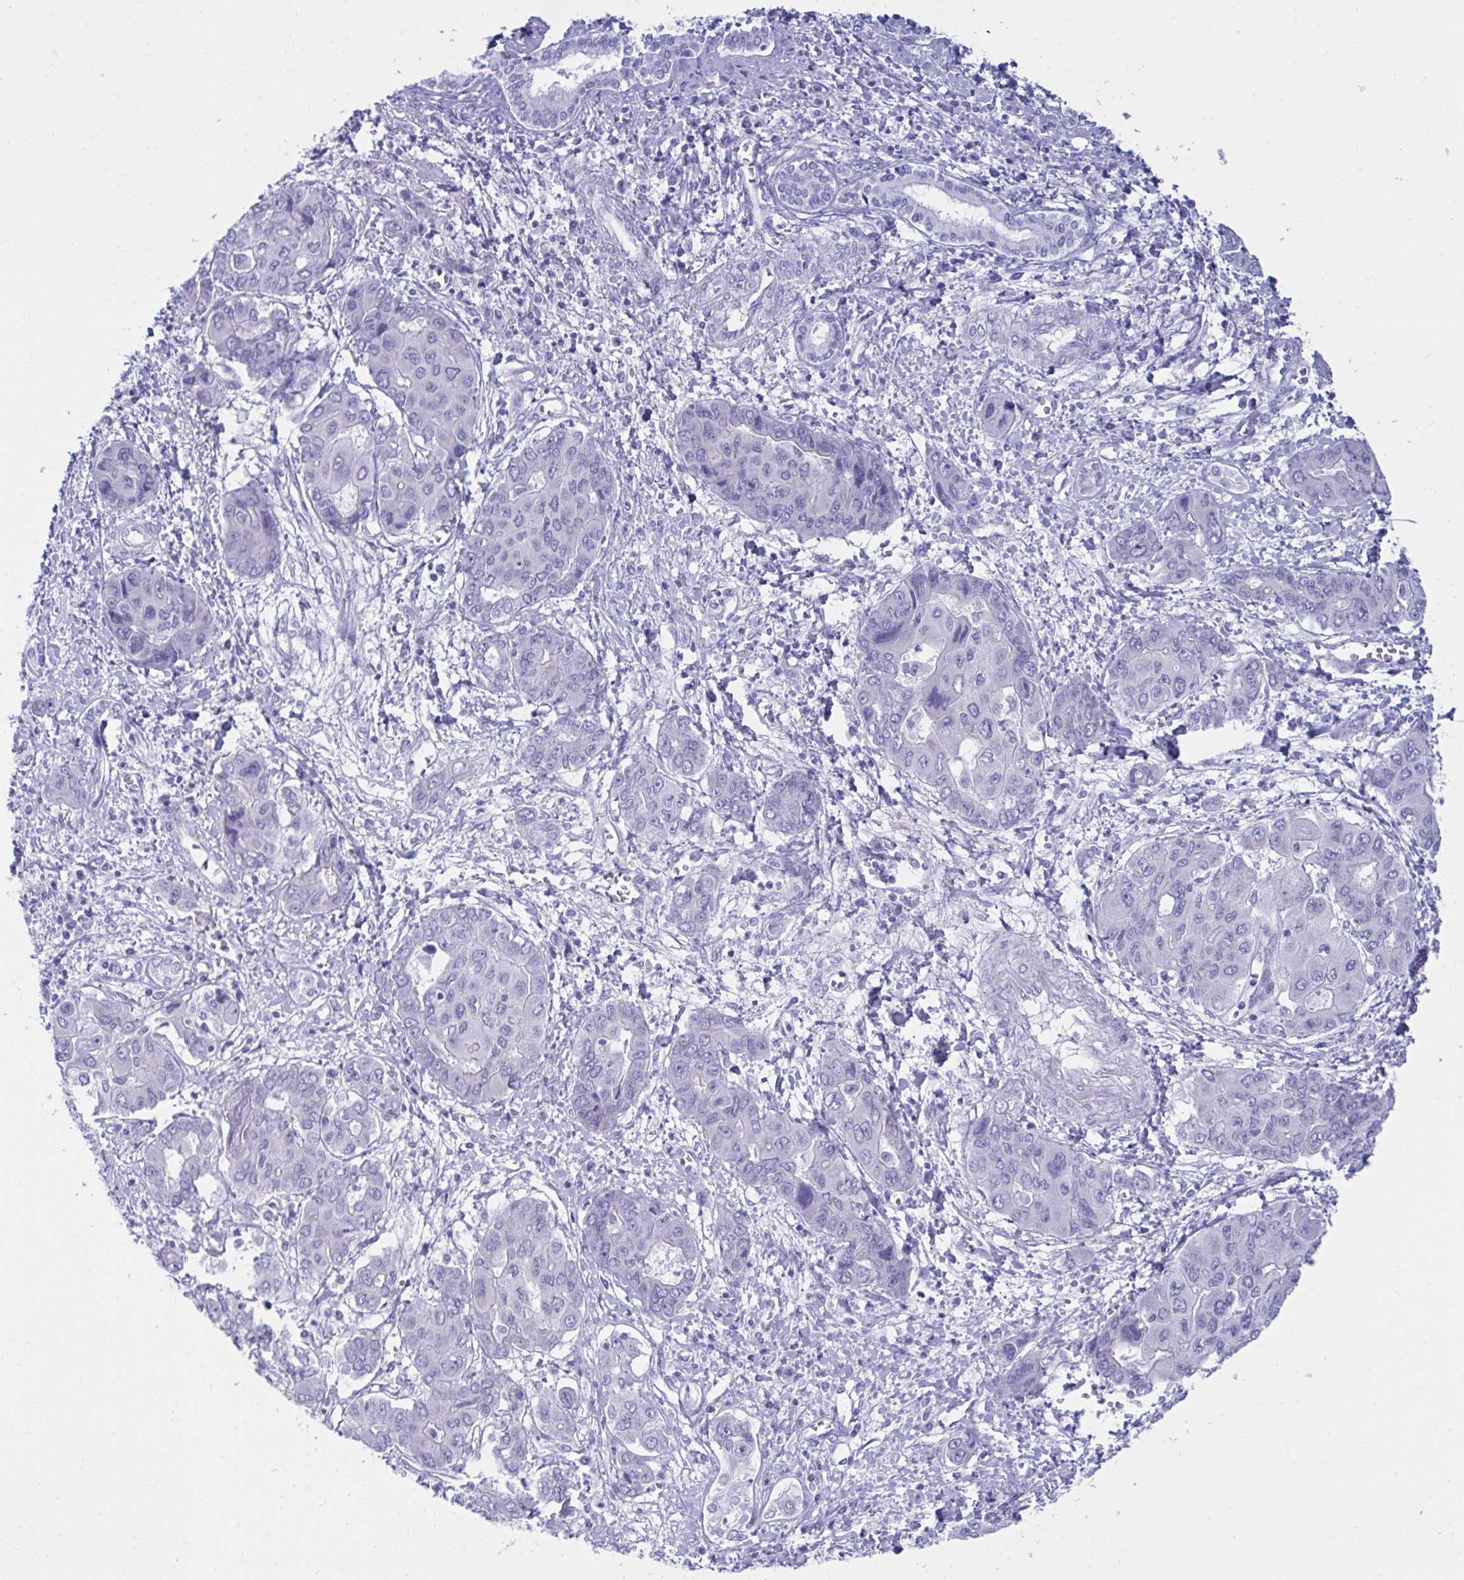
{"staining": {"intensity": "negative", "quantity": "none", "location": "none"}, "tissue": "liver cancer", "cell_type": "Tumor cells", "image_type": "cancer", "snomed": [{"axis": "morphology", "description": "Cholangiocarcinoma"}, {"axis": "topography", "description": "Liver"}], "caption": "This is an immunohistochemistry (IHC) micrograph of cholangiocarcinoma (liver). There is no staining in tumor cells.", "gene": "SHISA8", "patient": {"sex": "male", "age": 67}}